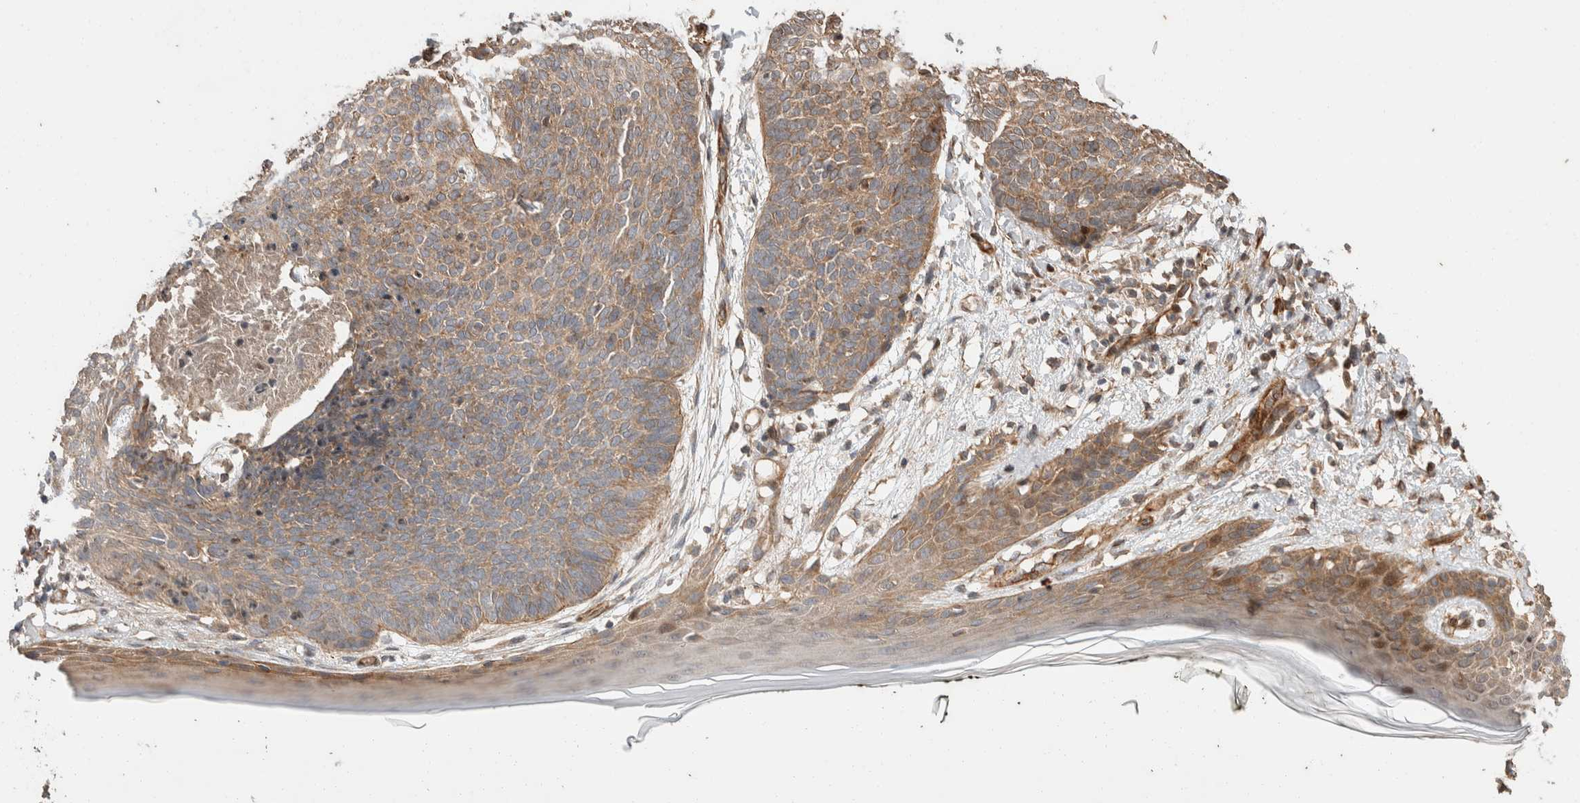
{"staining": {"intensity": "moderate", "quantity": ">75%", "location": "cytoplasmic/membranous"}, "tissue": "skin cancer", "cell_type": "Tumor cells", "image_type": "cancer", "snomed": [{"axis": "morphology", "description": "Normal tissue, NOS"}, {"axis": "morphology", "description": "Basal cell carcinoma"}, {"axis": "topography", "description": "Skin"}], "caption": "Approximately >75% of tumor cells in human skin cancer (basal cell carcinoma) exhibit moderate cytoplasmic/membranous protein expression as visualized by brown immunohistochemical staining.", "gene": "ERC1", "patient": {"sex": "male", "age": 50}}